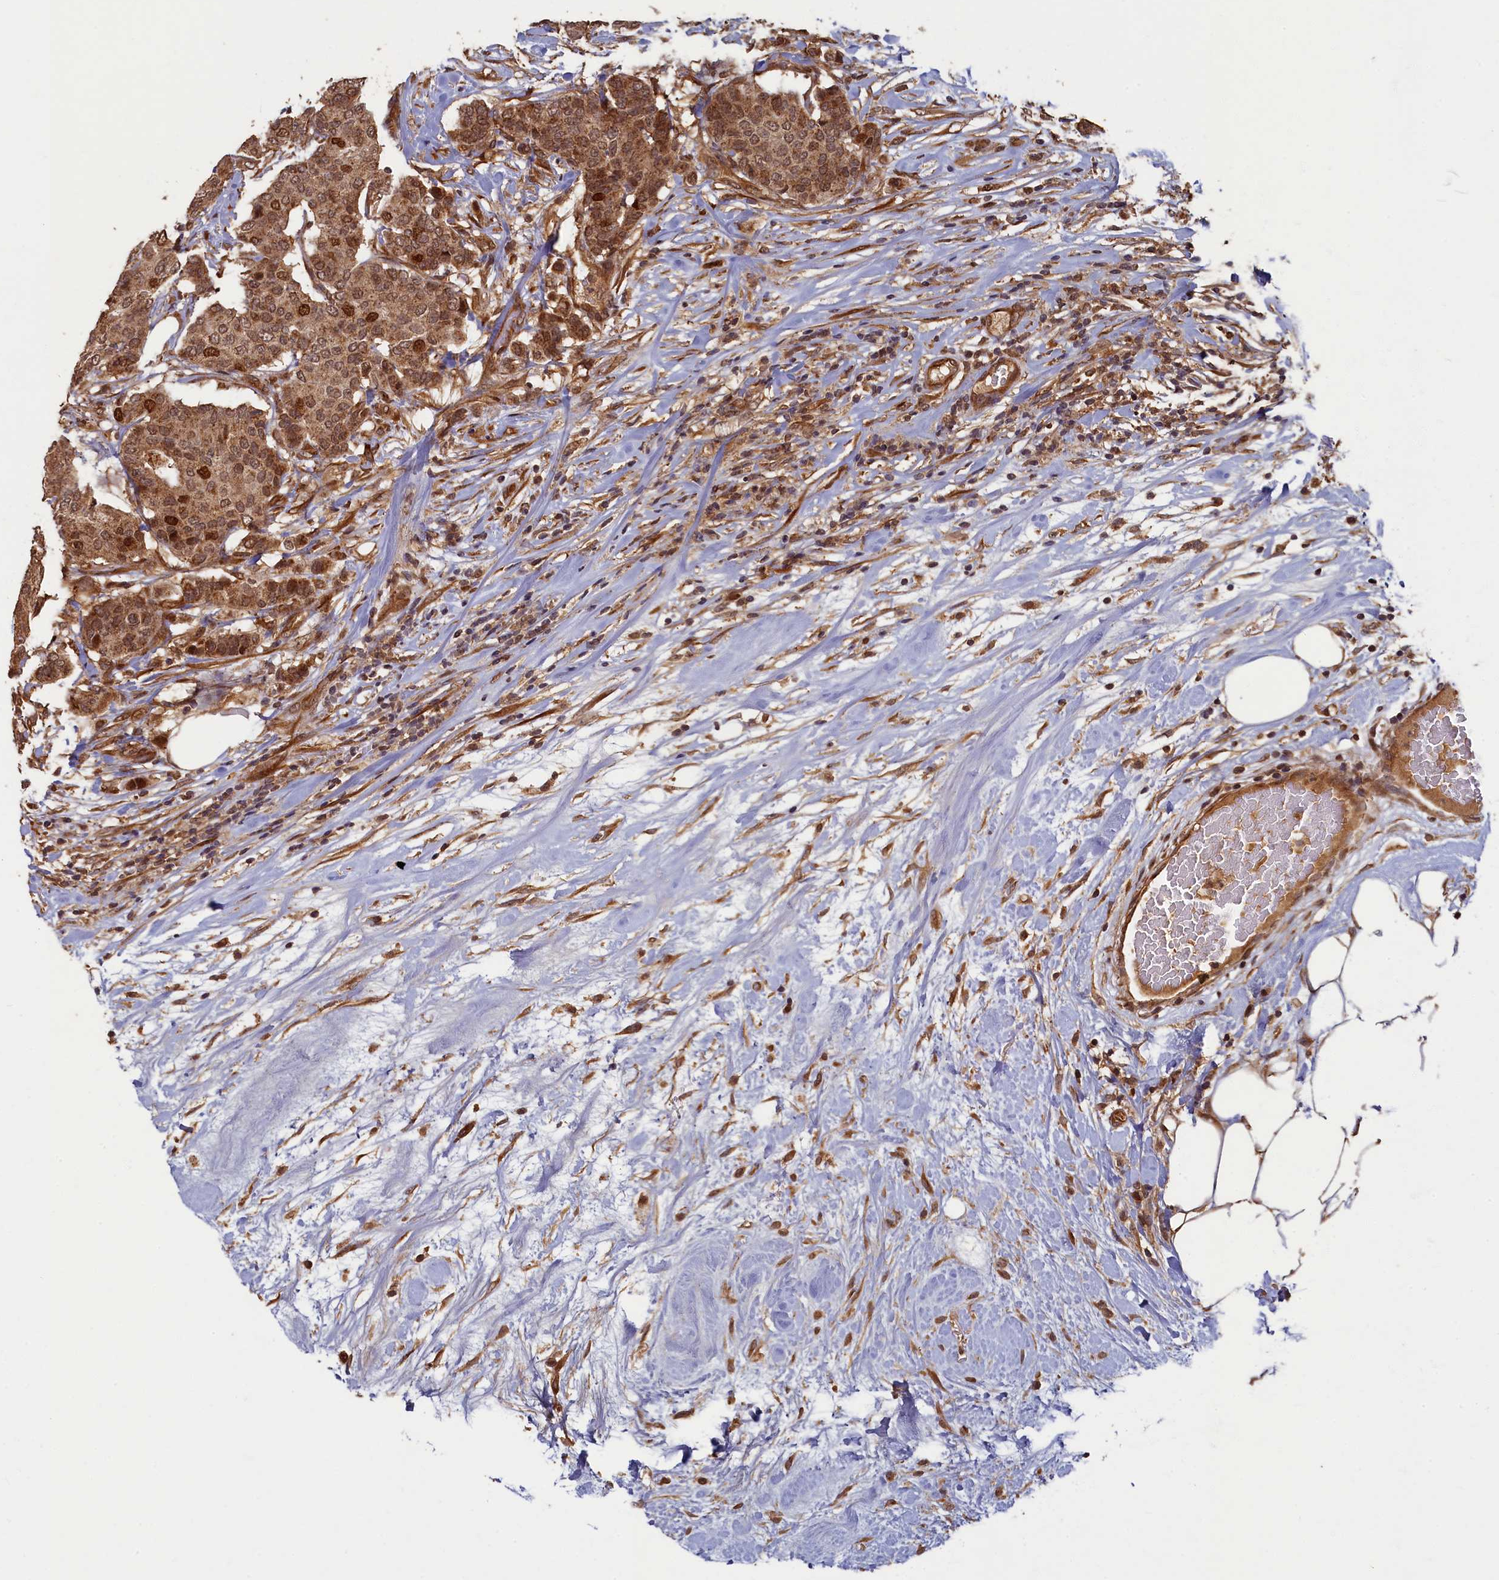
{"staining": {"intensity": "moderate", "quantity": ">75%", "location": "cytoplasmic/membranous,nuclear"}, "tissue": "breast cancer", "cell_type": "Tumor cells", "image_type": "cancer", "snomed": [{"axis": "morphology", "description": "Duct carcinoma"}, {"axis": "topography", "description": "Breast"}], "caption": "A photomicrograph showing moderate cytoplasmic/membranous and nuclear expression in approximately >75% of tumor cells in breast cancer (invasive ductal carcinoma), as visualized by brown immunohistochemical staining.", "gene": "BRCA1", "patient": {"sex": "female", "age": 75}}